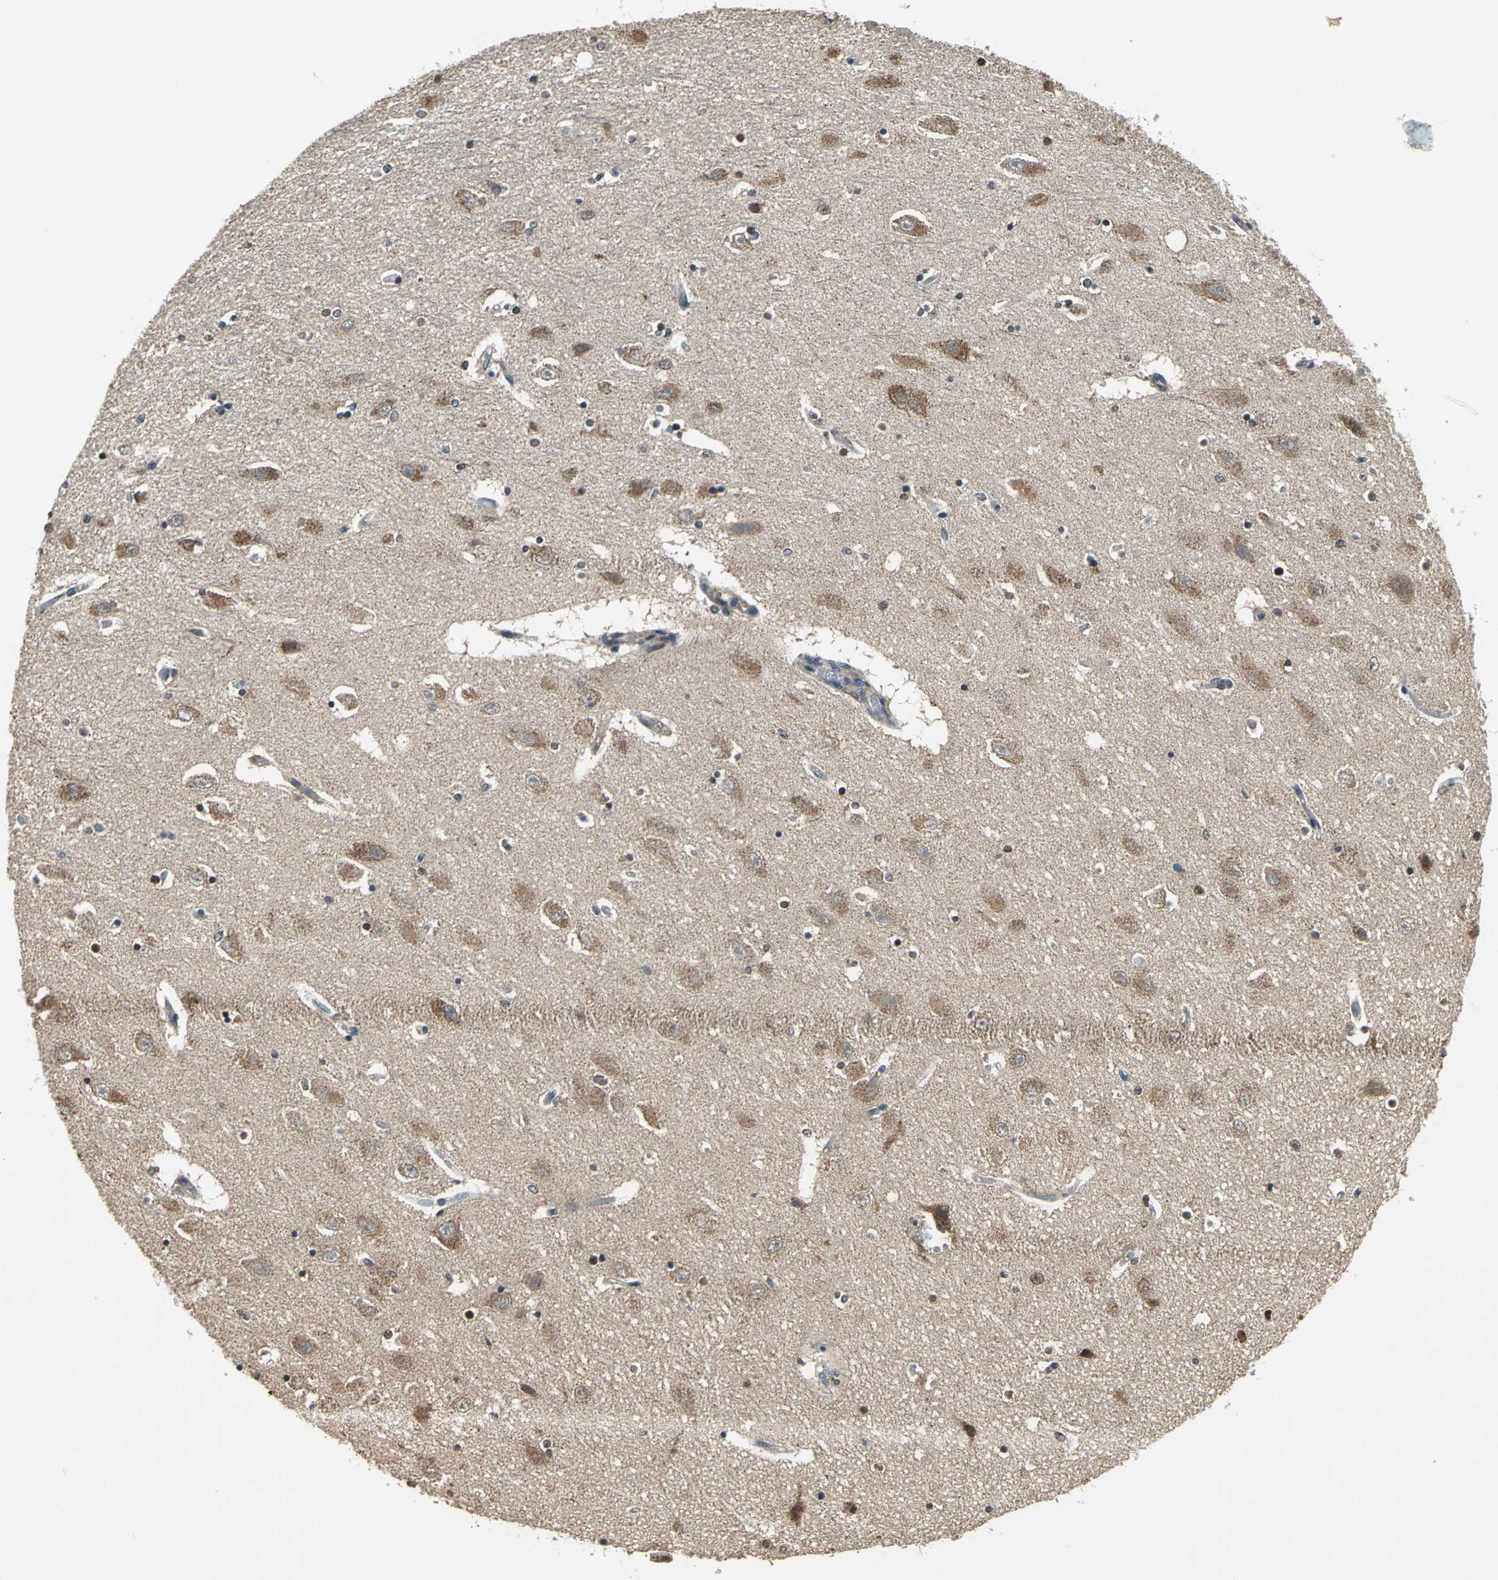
{"staining": {"intensity": "moderate", "quantity": "25%-75%", "location": "nuclear"}, "tissue": "hippocampus", "cell_type": "Glial cells", "image_type": "normal", "snomed": [{"axis": "morphology", "description": "Normal tissue, NOS"}, {"axis": "topography", "description": "Hippocampus"}], "caption": "Glial cells show medium levels of moderate nuclear positivity in approximately 25%-75% of cells in normal human hippocampus. (DAB (3,3'-diaminobenzidine) = brown stain, brightfield microscopy at high magnification).", "gene": "TRAK1", "patient": {"sex": "female", "age": 54}}